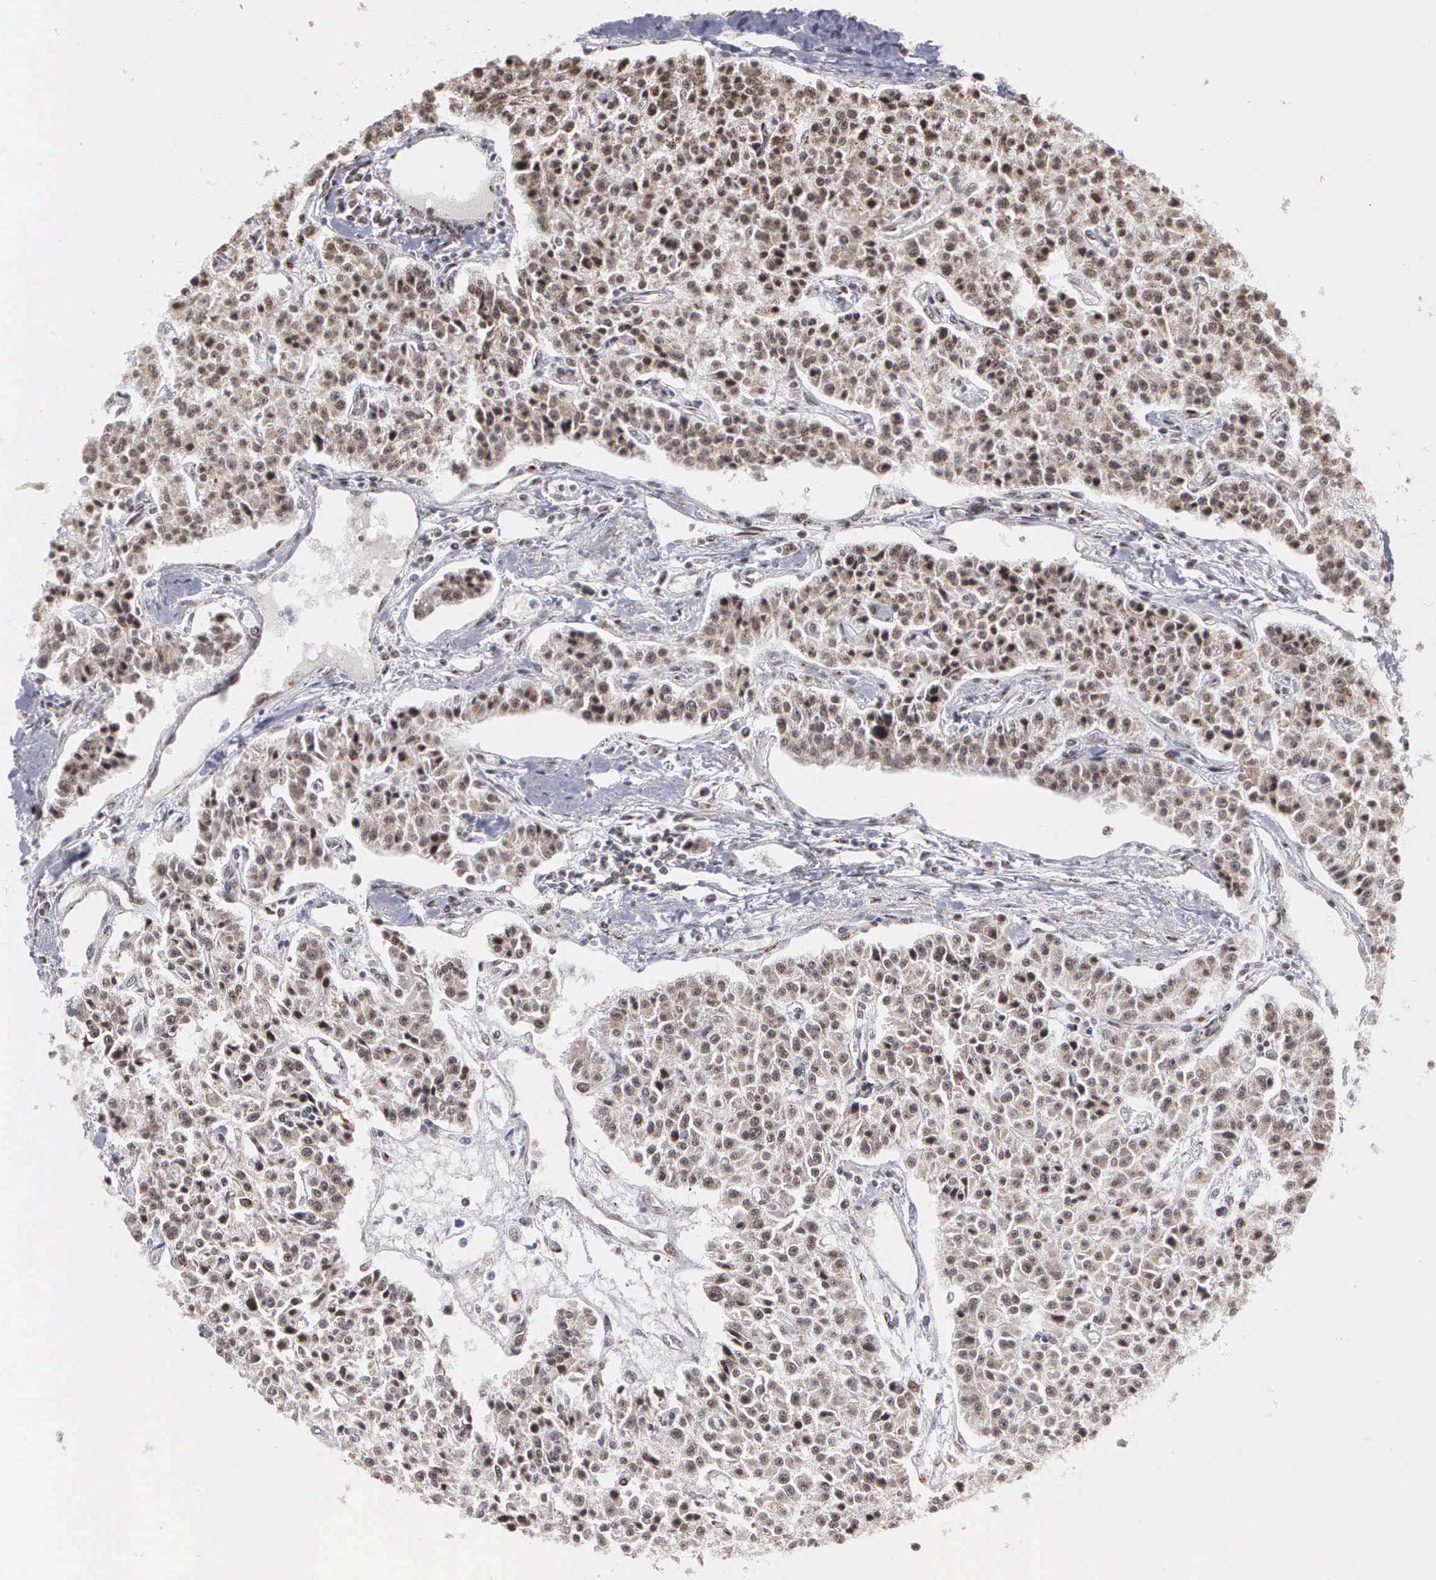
{"staining": {"intensity": "moderate", "quantity": ">75%", "location": "cytoplasmic/membranous,nuclear"}, "tissue": "carcinoid", "cell_type": "Tumor cells", "image_type": "cancer", "snomed": [{"axis": "morphology", "description": "Carcinoid, malignant, NOS"}, {"axis": "topography", "description": "Stomach"}], "caption": "Carcinoid stained for a protein (brown) shows moderate cytoplasmic/membranous and nuclear positive positivity in approximately >75% of tumor cells.", "gene": "GTF2A1", "patient": {"sex": "female", "age": 76}}